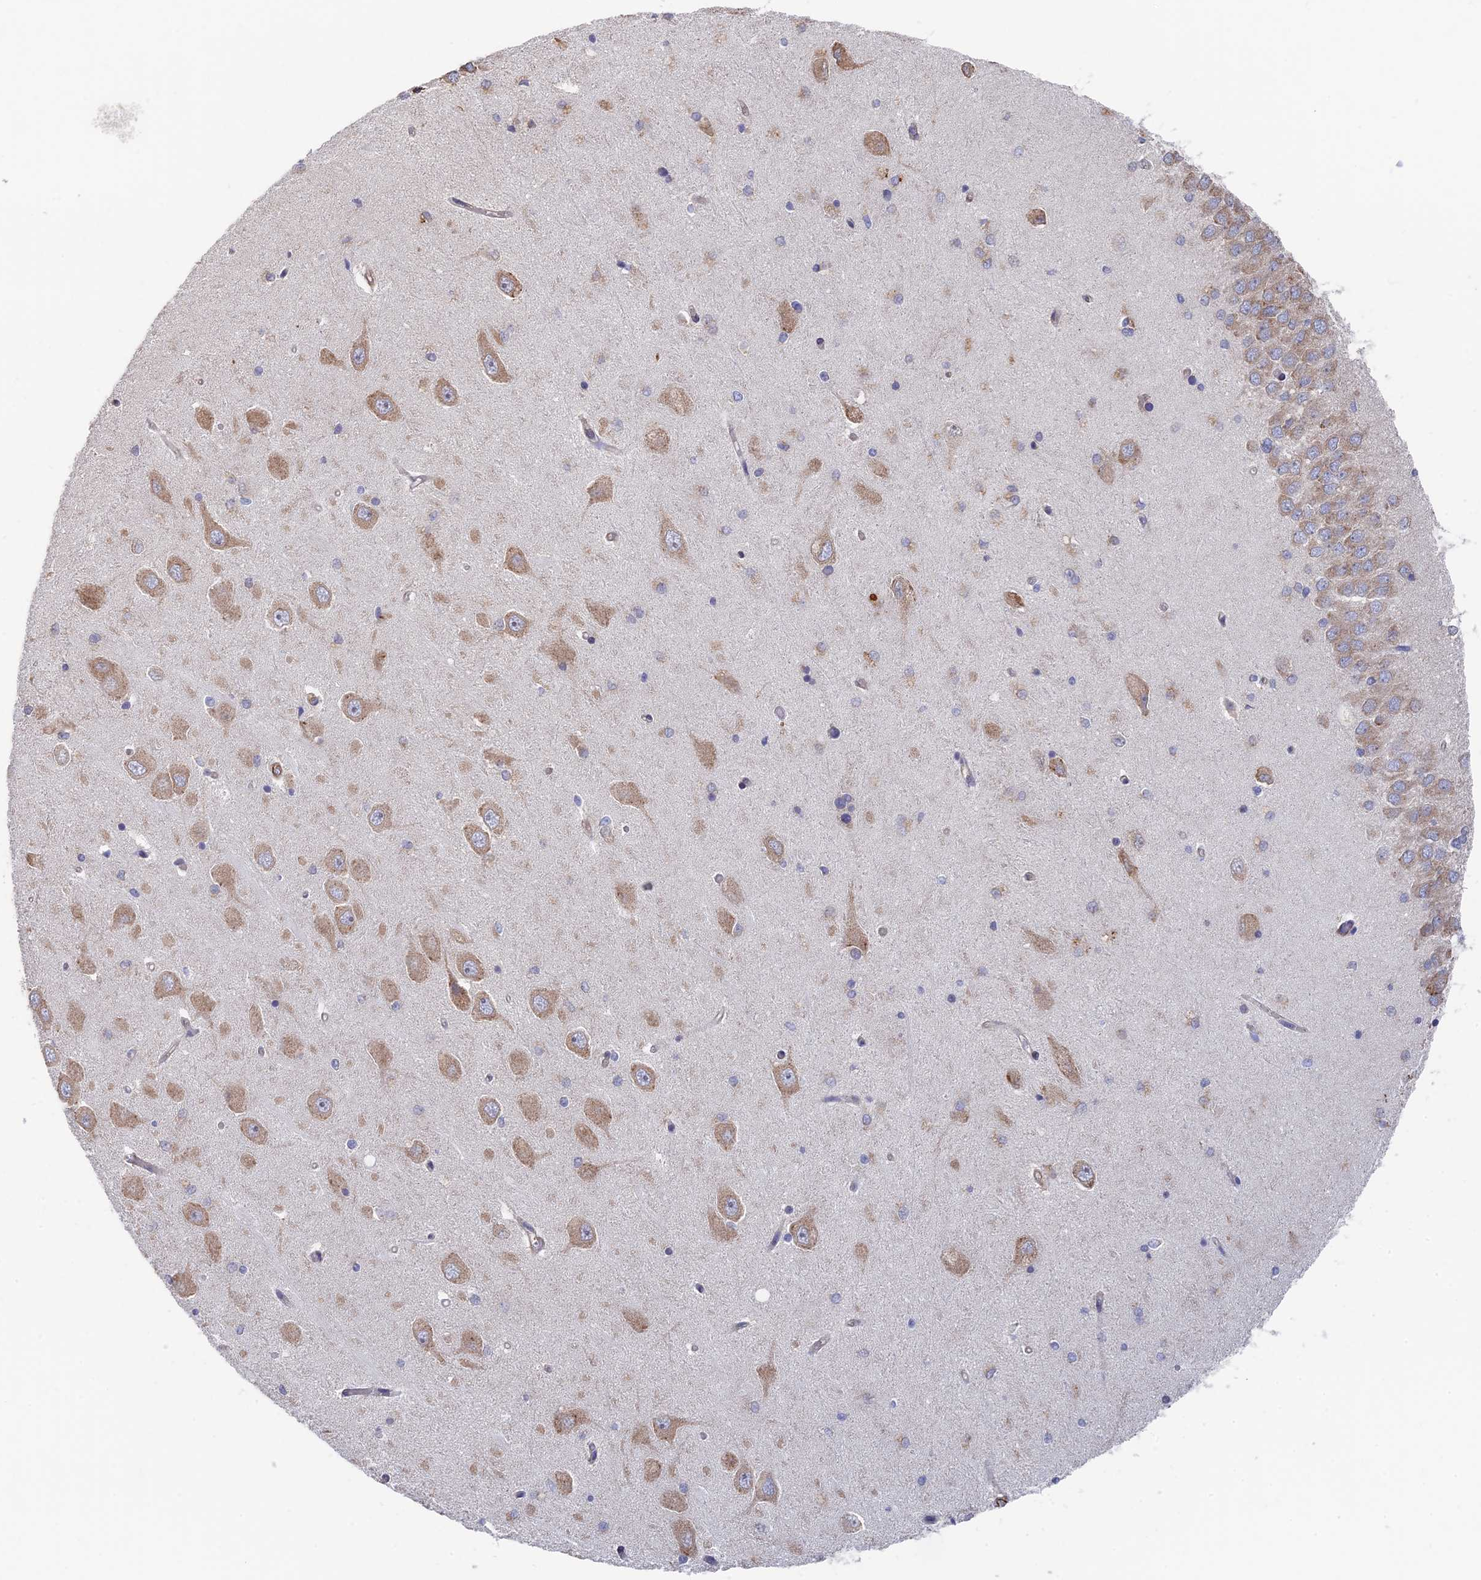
{"staining": {"intensity": "negative", "quantity": "none", "location": "none"}, "tissue": "hippocampus", "cell_type": "Glial cells", "image_type": "normal", "snomed": [{"axis": "morphology", "description": "Normal tissue, NOS"}, {"axis": "topography", "description": "Hippocampus"}], "caption": "IHC of benign hippocampus displays no staining in glial cells. The staining is performed using DAB (3,3'-diaminobenzidine) brown chromogen with nuclei counter-stained in using hematoxylin.", "gene": "ZNF320", "patient": {"sex": "male", "age": 45}}